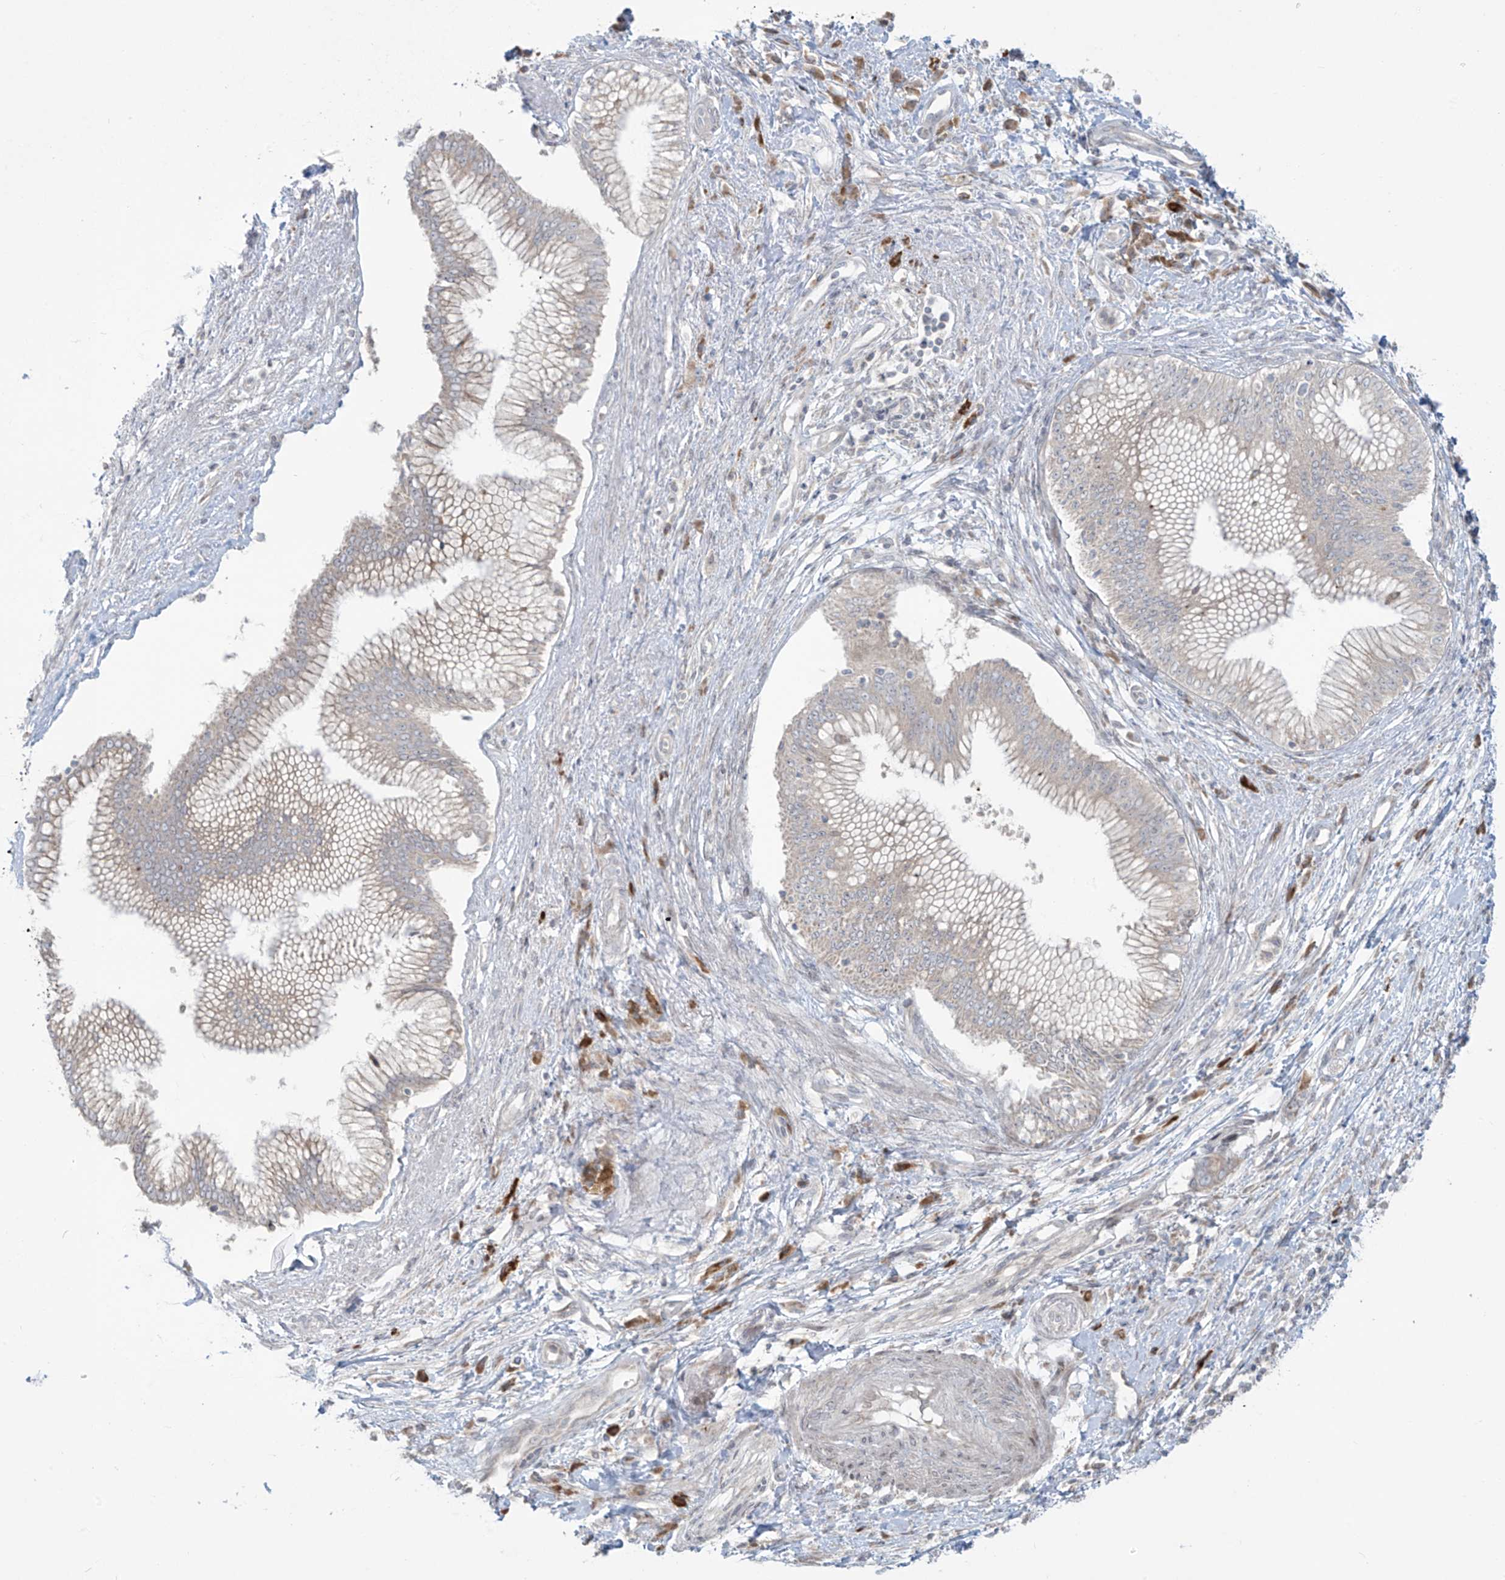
{"staining": {"intensity": "negative", "quantity": "none", "location": "none"}, "tissue": "pancreatic cancer", "cell_type": "Tumor cells", "image_type": "cancer", "snomed": [{"axis": "morphology", "description": "Adenocarcinoma, NOS"}, {"axis": "topography", "description": "Pancreas"}], "caption": "A photomicrograph of human pancreatic cancer (adenocarcinoma) is negative for staining in tumor cells.", "gene": "PPAT", "patient": {"sex": "male", "age": 68}}